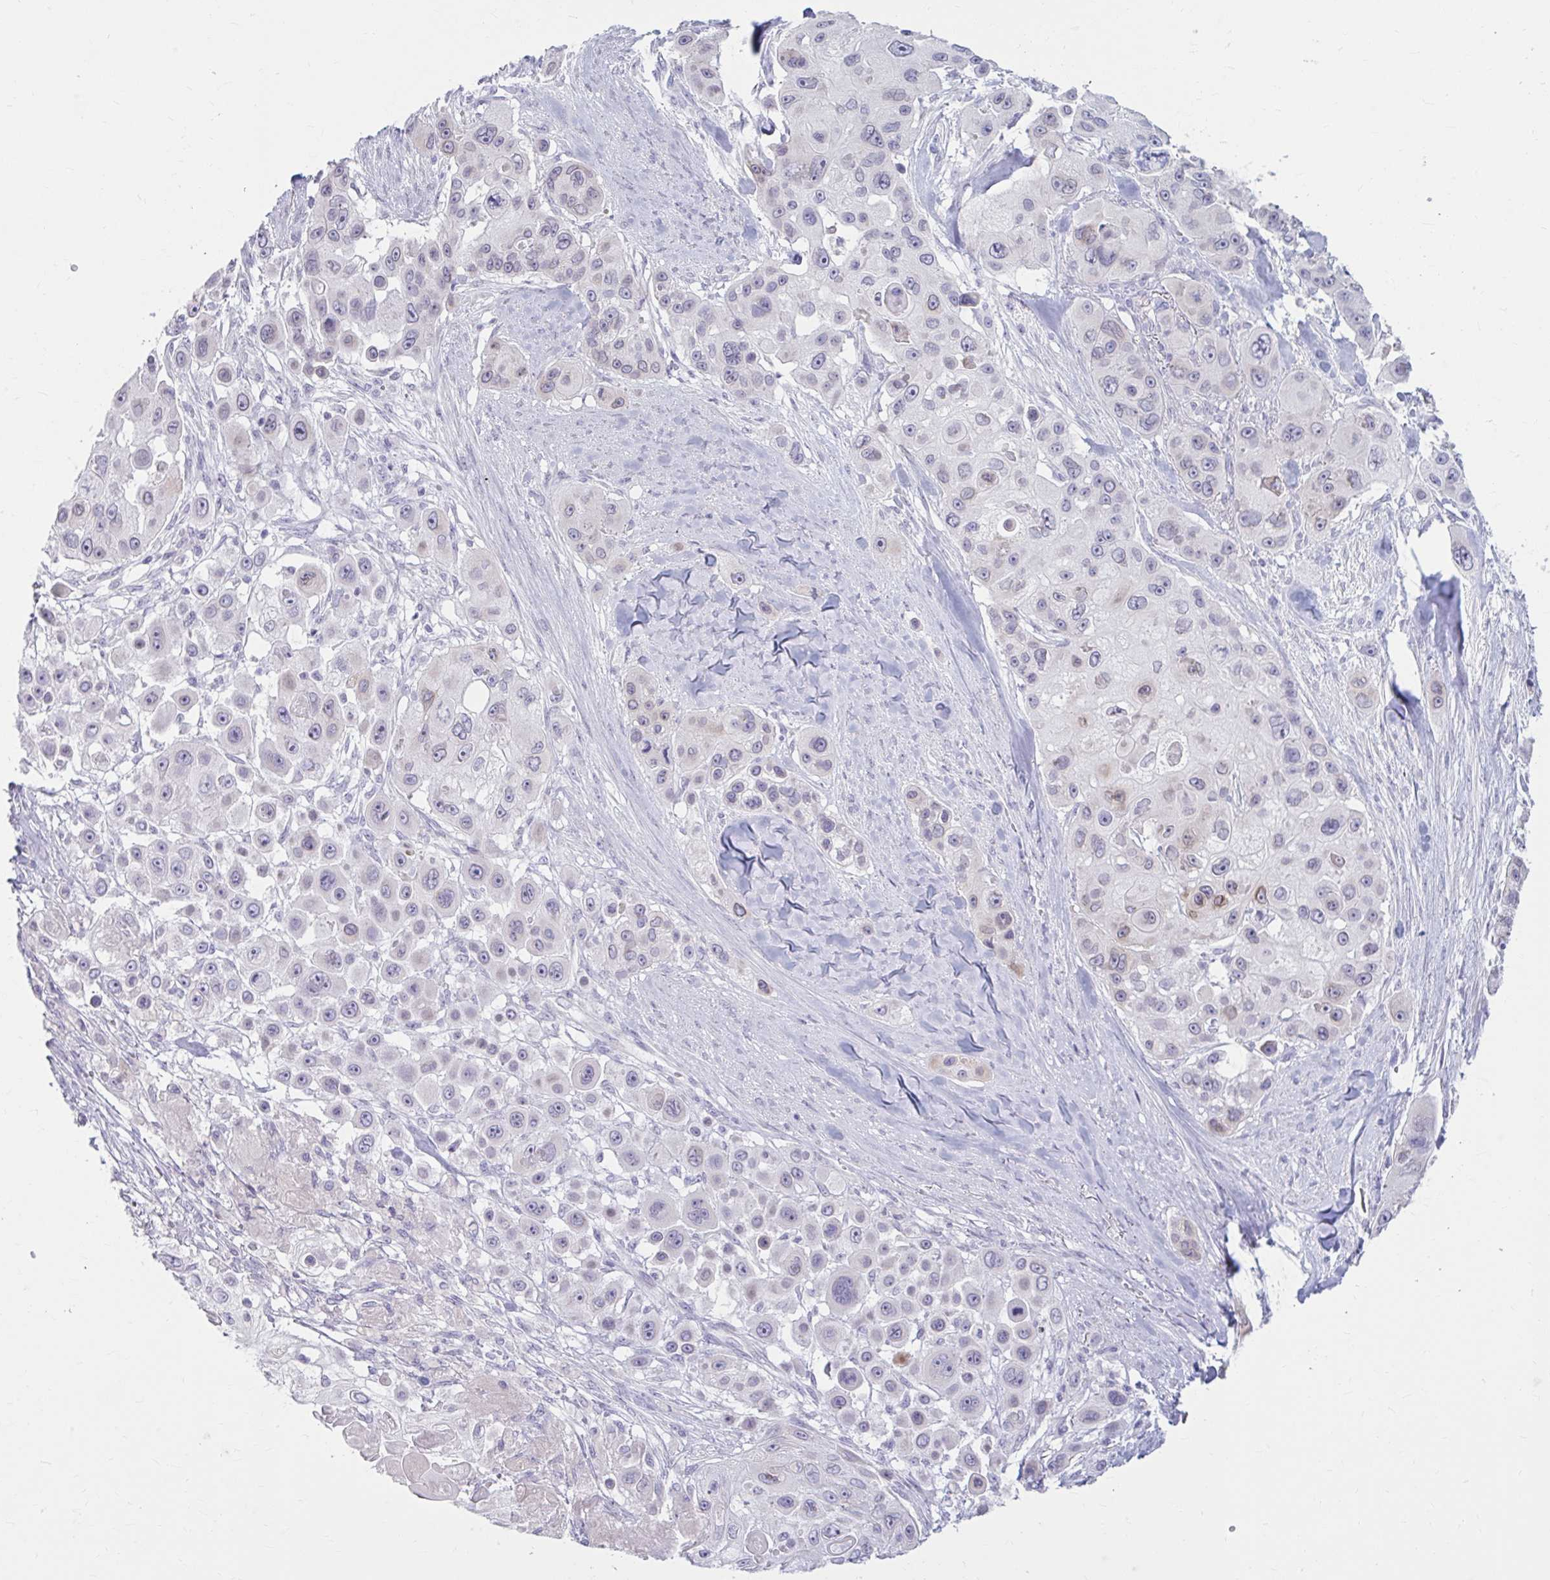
{"staining": {"intensity": "moderate", "quantity": "<25%", "location": "cytoplasmic/membranous"}, "tissue": "skin cancer", "cell_type": "Tumor cells", "image_type": "cancer", "snomed": [{"axis": "morphology", "description": "Squamous cell carcinoma, NOS"}, {"axis": "topography", "description": "Skin"}], "caption": "Human skin cancer stained for a protein (brown) reveals moderate cytoplasmic/membranous positive staining in about <25% of tumor cells.", "gene": "MSMO1", "patient": {"sex": "male", "age": 67}}